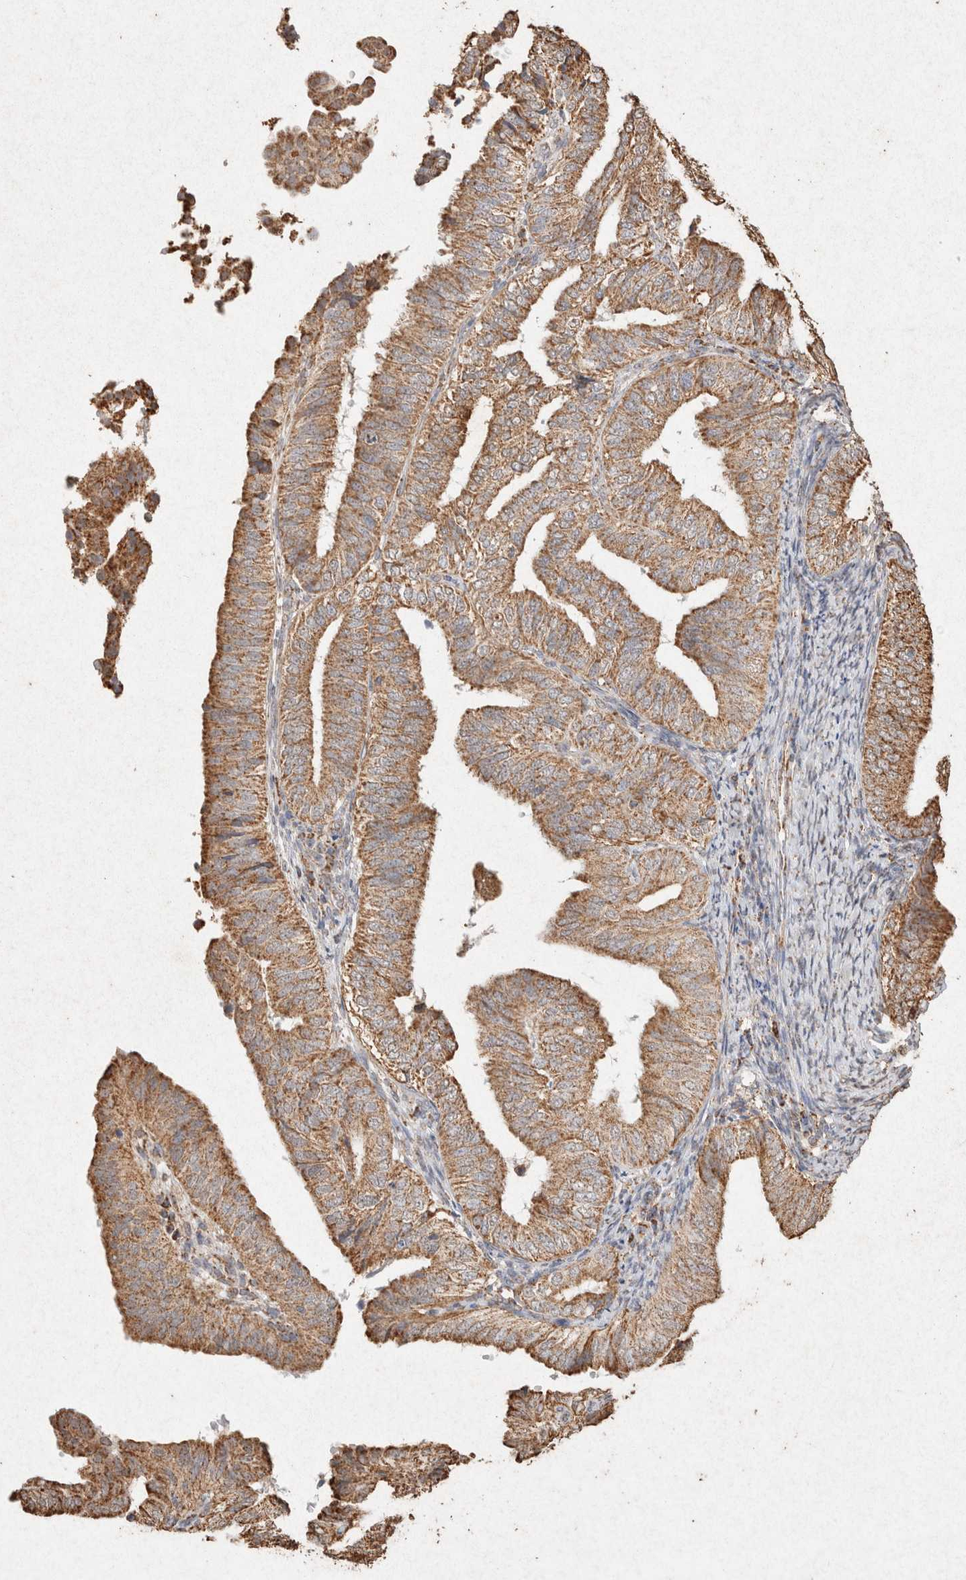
{"staining": {"intensity": "moderate", "quantity": ">75%", "location": "cytoplasmic/membranous"}, "tissue": "endometrial cancer", "cell_type": "Tumor cells", "image_type": "cancer", "snomed": [{"axis": "morphology", "description": "Adenocarcinoma, NOS"}, {"axis": "topography", "description": "Endometrium"}], "caption": "Immunohistochemical staining of human endometrial cancer exhibits moderate cytoplasmic/membranous protein expression in about >75% of tumor cells.", "gene": "SDC2", "patient": {"sex": "female", "age": 58}}